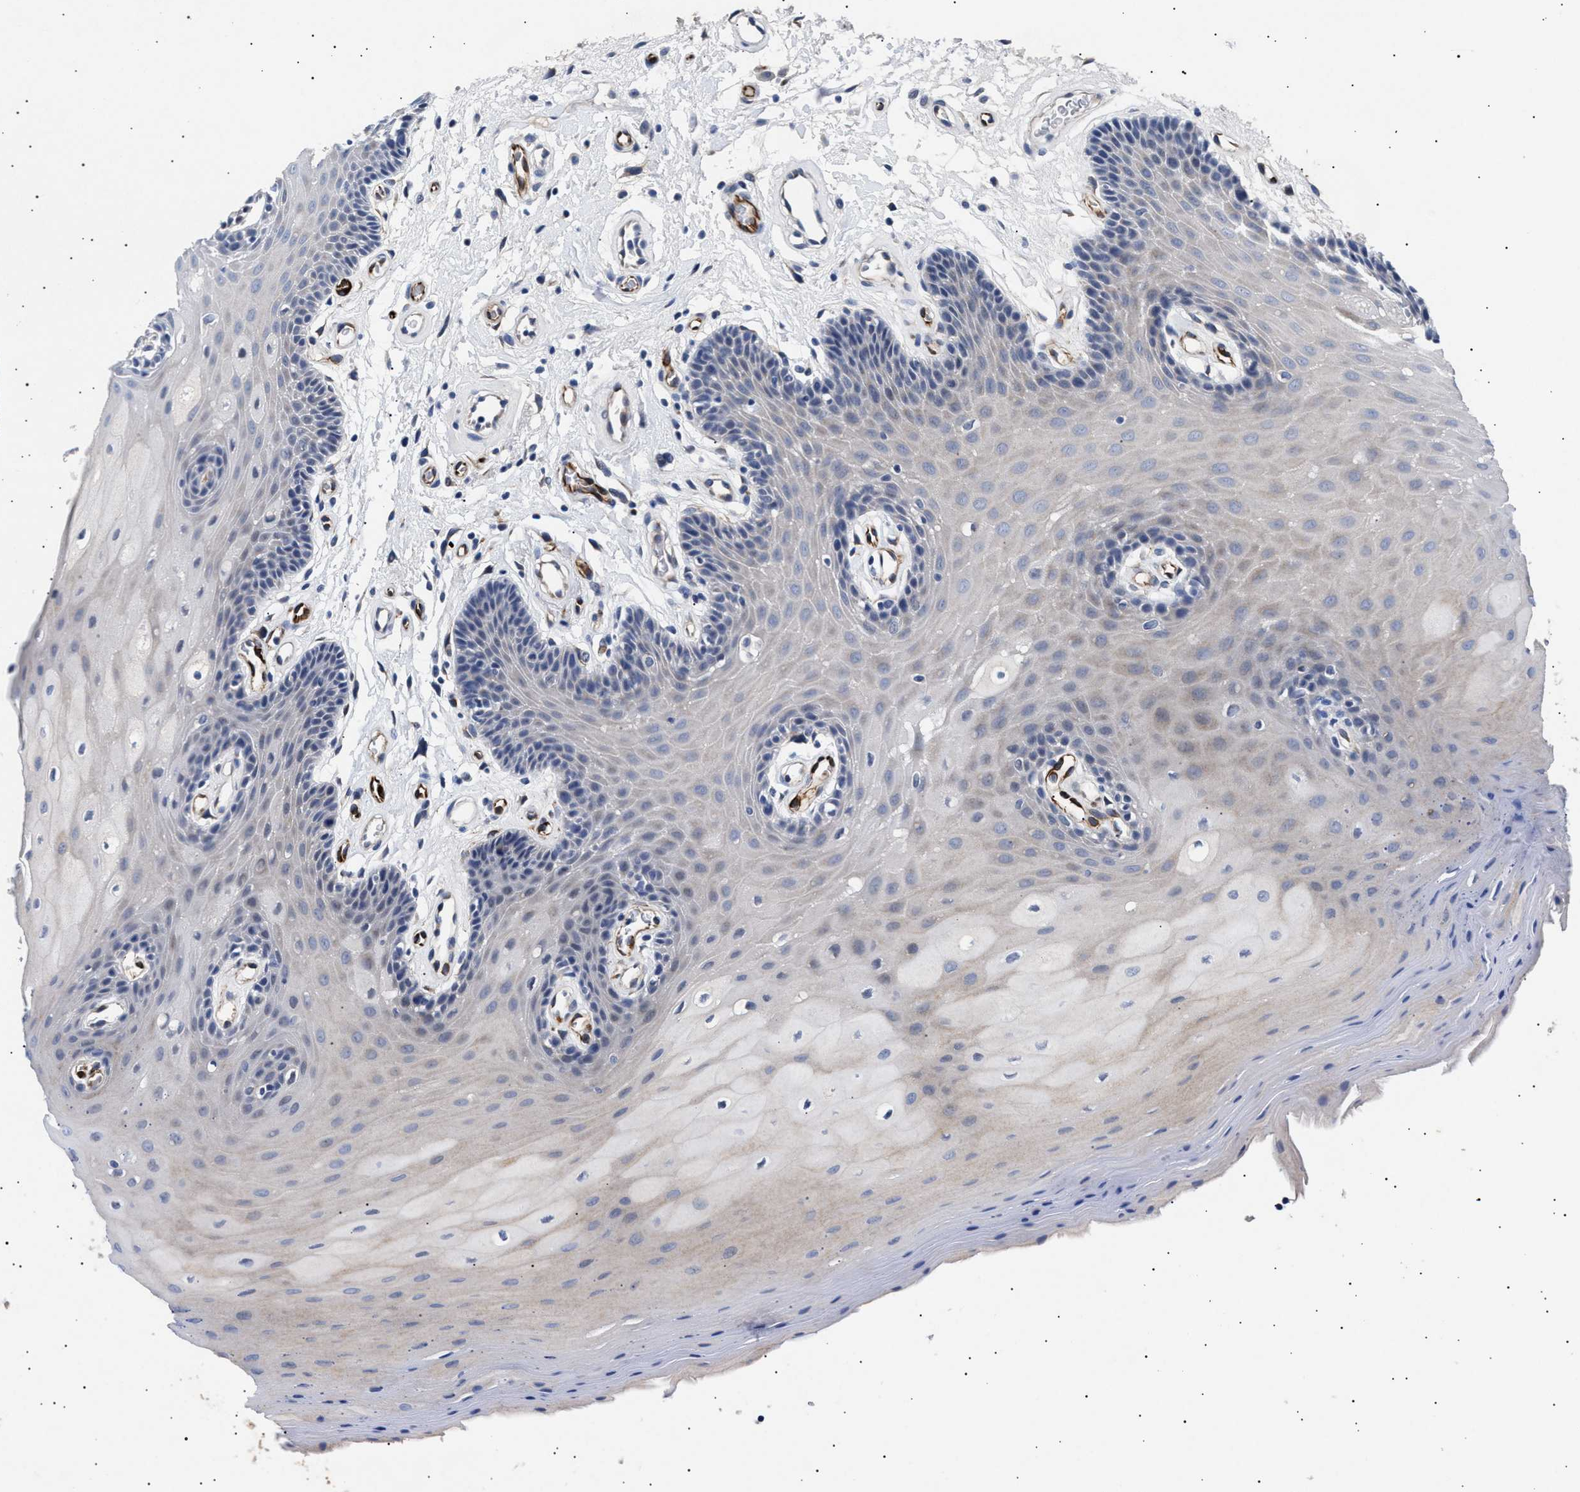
{"staining": {"intensity": "negative", "quantity": "none", "location": "none"}, "tissue": "oral mucosa", "cell_type": "Squamous epithelial cells", "image_type": "normal", "snomed": [{"axis": "morphology", "description": "Normal tissue, NOS"}, {"axis": "morphology", "description": "Squamous cell carcinoma, NOS"}, {"axis": "topography", "description": "Oral tissue"}, {"axis": "topography", "description": "Head-Neck"}], "caption": "IHC image of unremarkable oral mucosa stained for a protein (brown), which displays no expression in squamous epithelial cells. (DAB immunohistochemistry (IHC), high magnification).", "gene": "OLFML2A", "patient": {"sex": "male", "age": 71}}